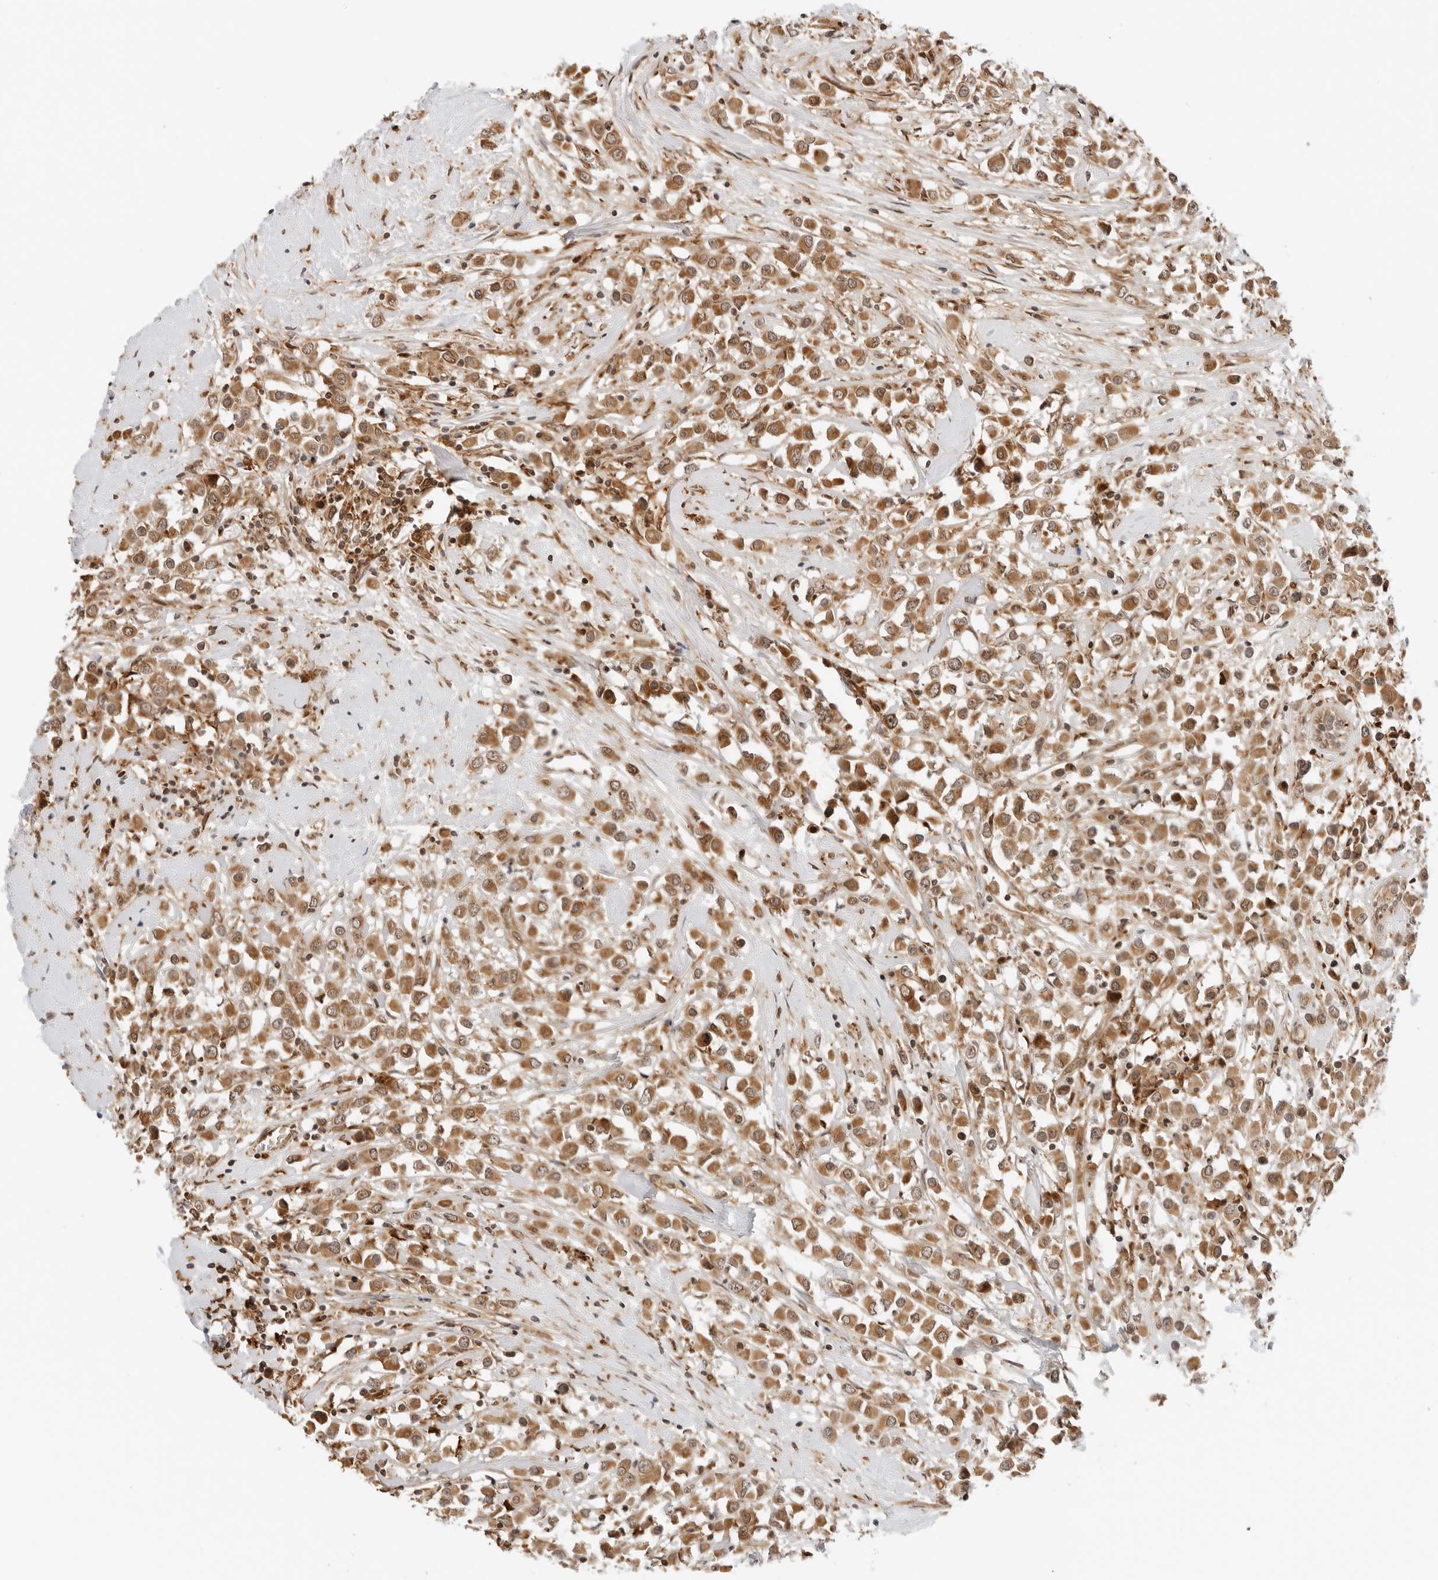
{"staining": {"intensity": "moderate", "quantity": ">75%", "location": "cytoplasmic/membranous"}, "tissue": "breast cancer", "cell_type": "Tumor cells", "image_type": "cancer", "snomed": [{"axis": "morphology", "description": "Duct carcinoma"}, {"axis": "topography", "description": "Breast"}], "caption": "Tumor cells show medium levels of moderate cytoplasmic/membranous staining in approximately >75% of cells in invasive ductal carcinoma (breast). Immunohistochemistry stains the protein of interest in brown and the nuclei are stained blue.", "gene": "RC3H1", "patient": {"sex": "female", "age": 61}}